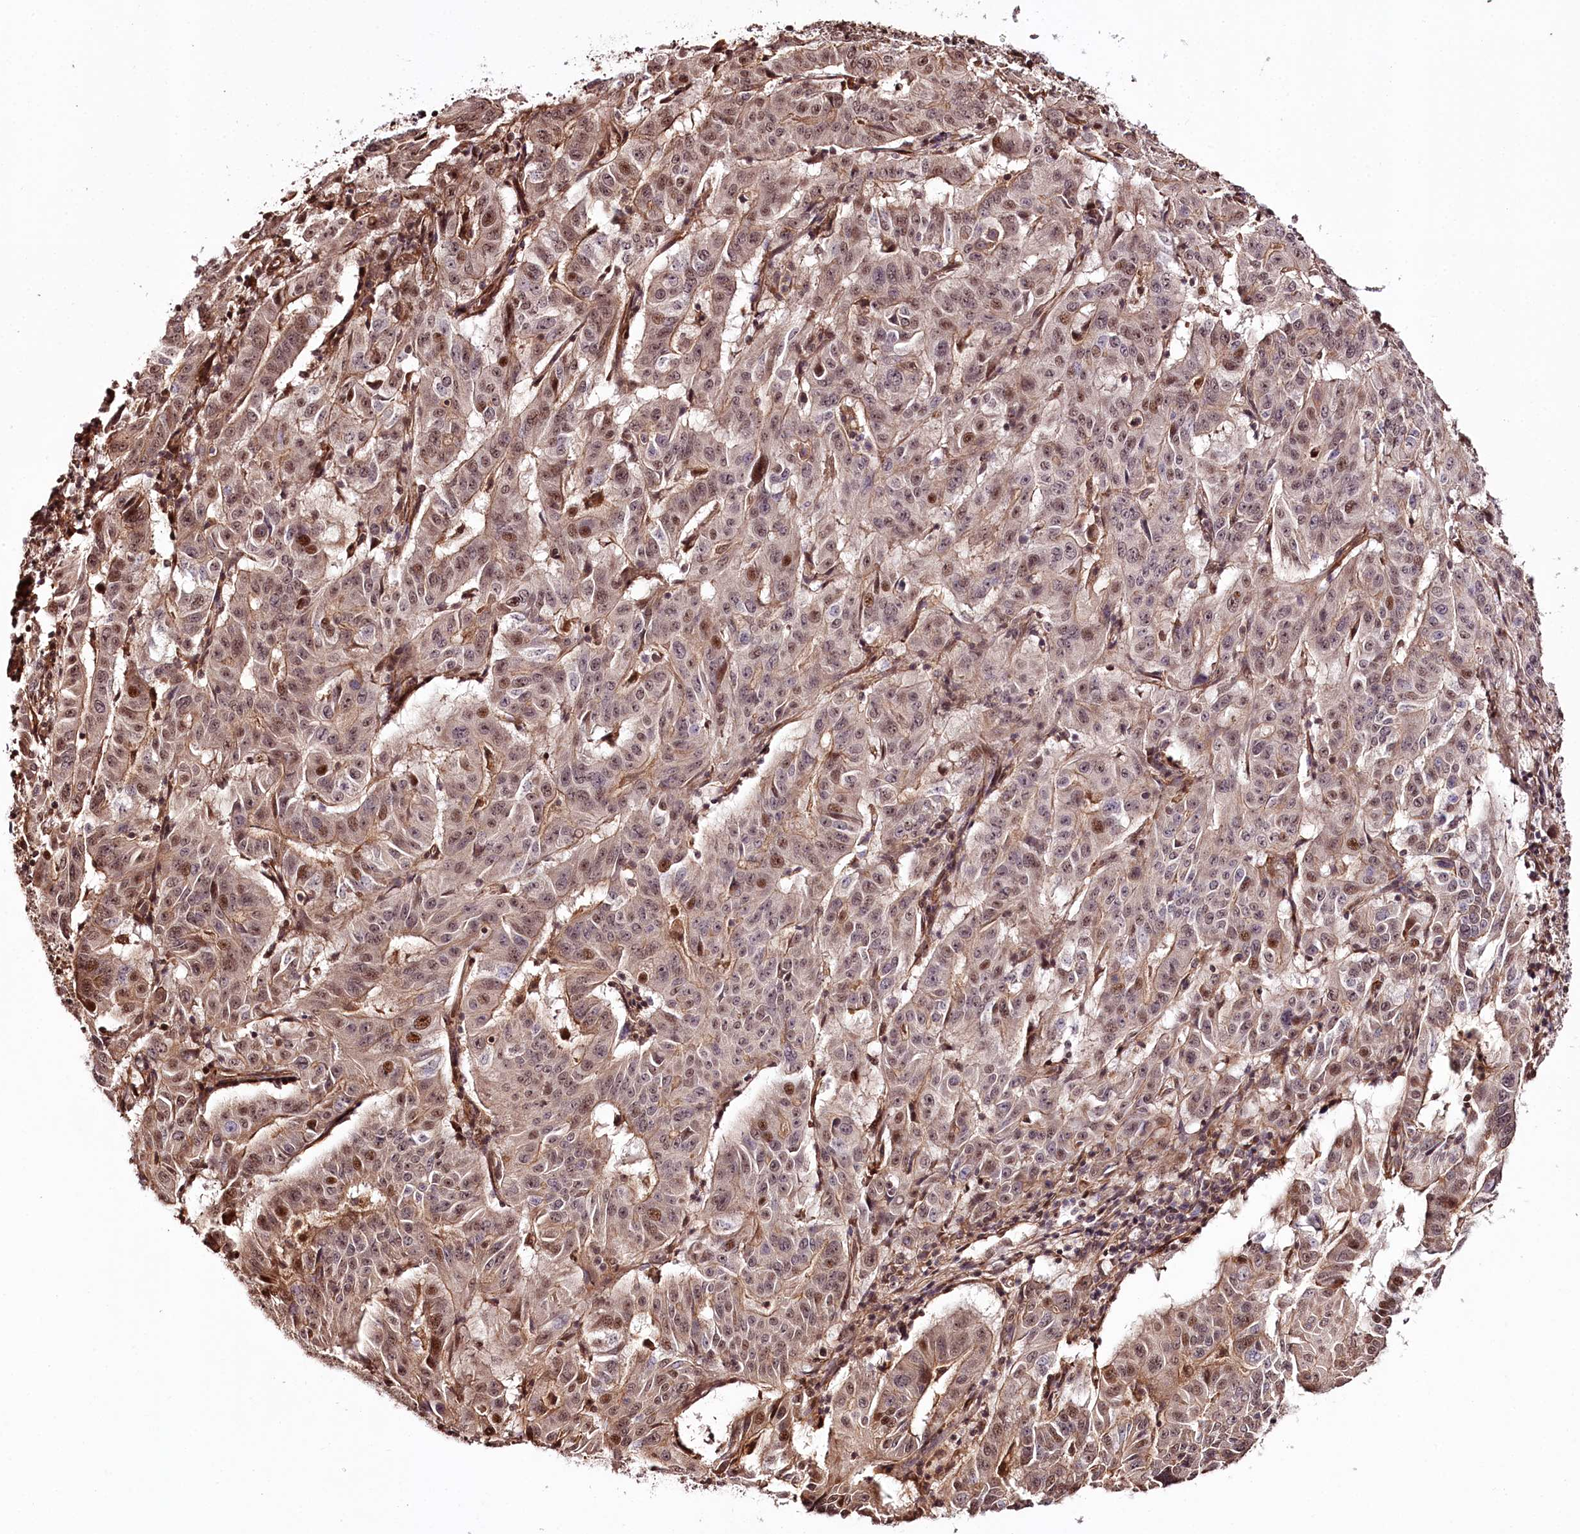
{"staining": {"intensity": "moderate", "quantity": "25%-75%", "location": "cytoplasmic/membranous,nuclear"}, "tissue": "pancreatic cancer", "cell_type": "Tumor cells", "image_type": "cancer", "snomed": [{"axis": "morphology", "description": "Adenocarcinoma, NOS"}, {"axis": "topography", "description": "Pancreas"}], "caption": "The image exhibits immunohistochemical staining of pancreatic cancer (adenocarcinoma). There is moderate cytoplasmic/membranous and nuclear positivity is identified in approximately 25%-75% of tumor cells.", "gene": "TTC33", "patient": {"sex": "male", "age": 63}}